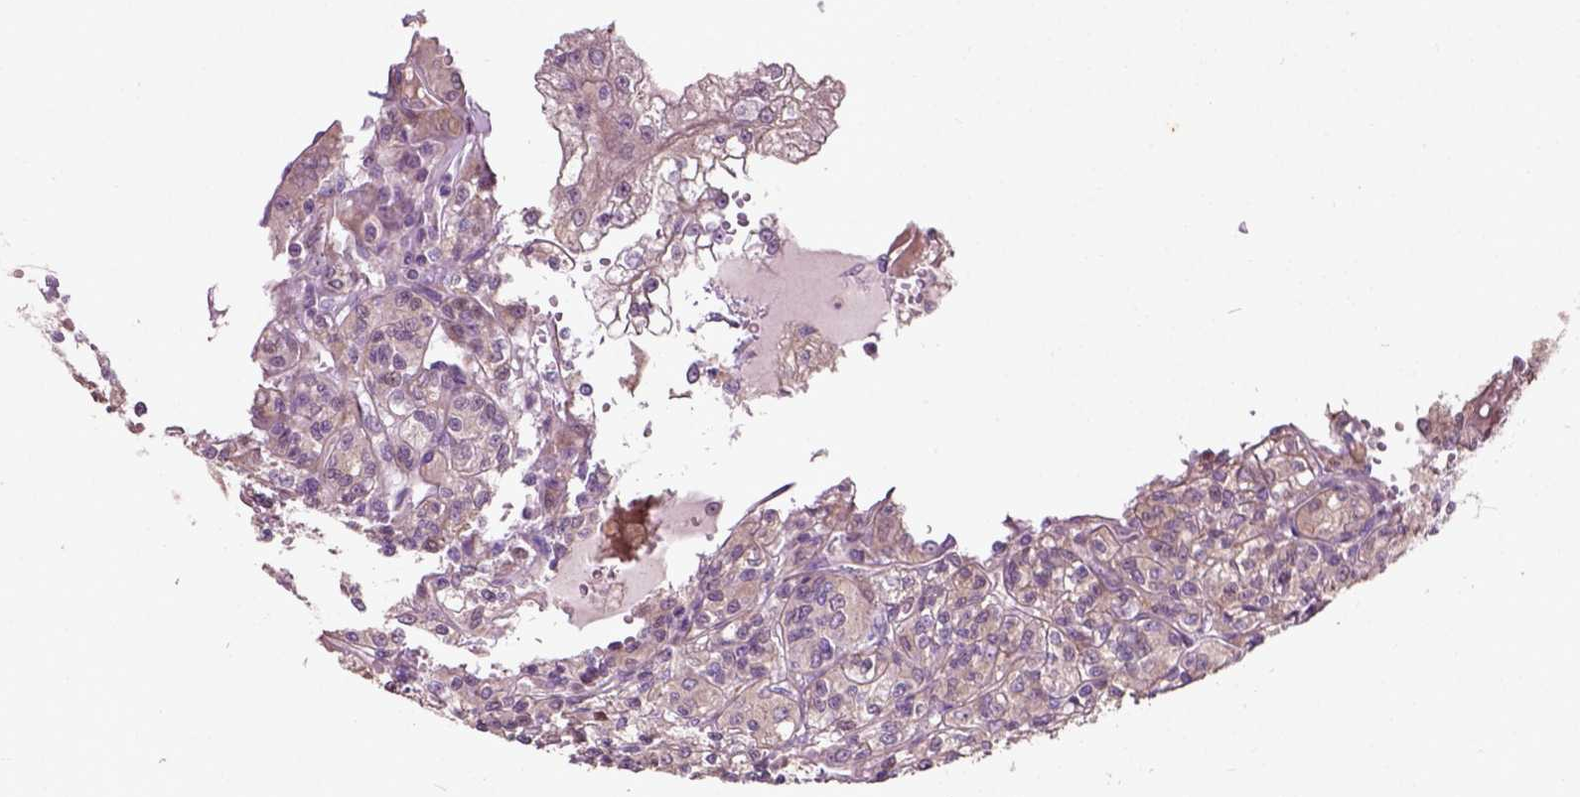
{"staining": {"intensity": "moderate", "quantity": ">75%", "location": "cytoplasmic/membranous"}, "tissue": "renal cancer", "cell_type": "Tumor cells", "image_type": "cancer", "snomed": [{"axis": "morphology", "description": "Adenocarcinoma, NOS"}, {"axis": "topography", "description": "Kidney"}], "caption": "Human renal cancer stained for a protein (brown) shows moderate cytoplasmic/membranous positive staining in about >75% of tumor cells.", "gene": "PKP3", "patient": {"sex": "male", "age": 36}}